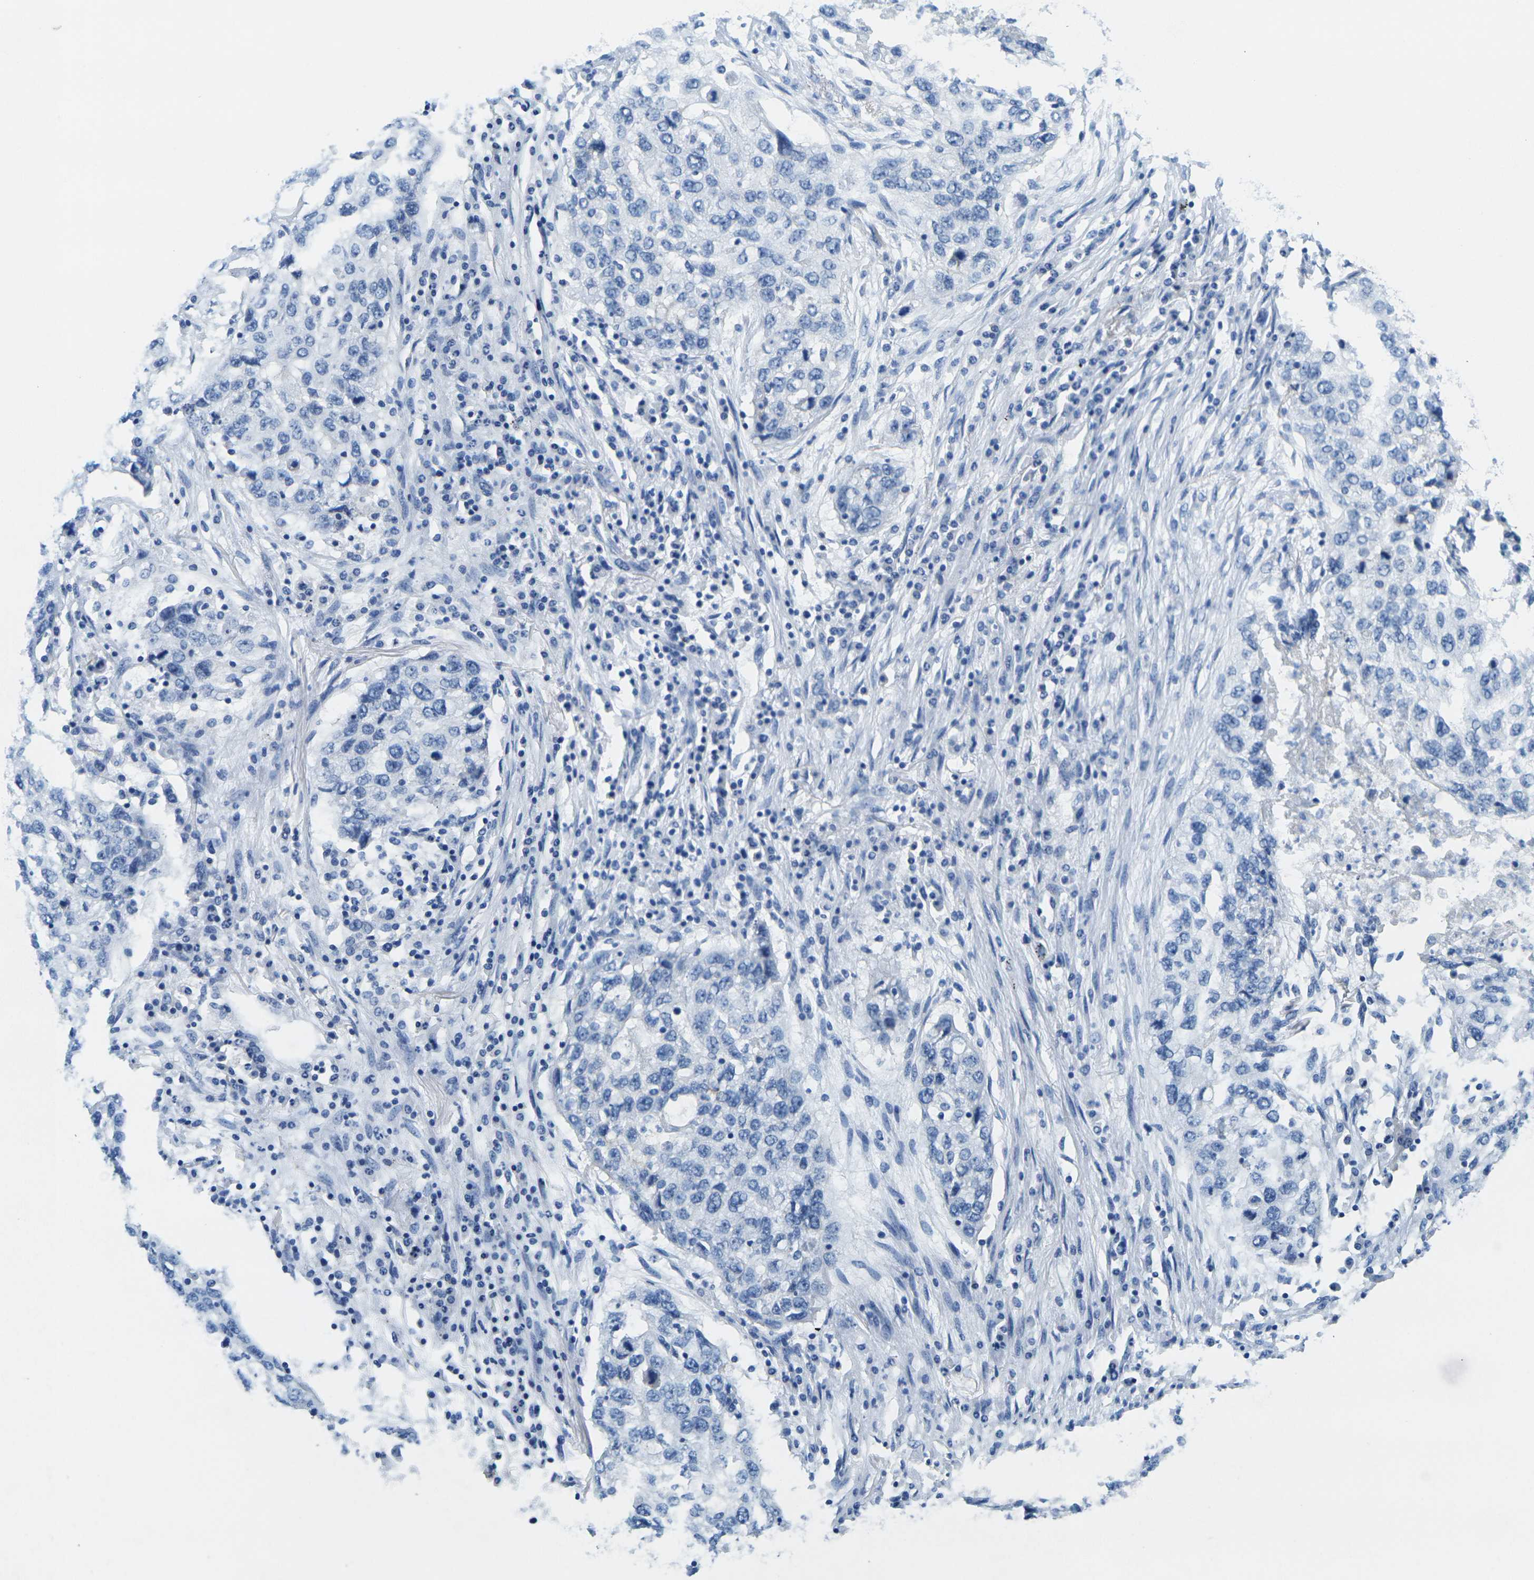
{"staining": {"intensity": "negative", "quantity": "none", "location": "none"}, "tissue": "lung cancer", "cell_type": "Tumor cells", "image_type": "cancer", "snomed": [{"axis": "morphology", "description": "Squamous cell carcinoma, NOS"}, {"axis": "topography", "description": "Lung"}], "caption": "Immunohistochemical staining of human lung cancer (squamous cell carcinoma) exhibits no significant positivity in tumor cells. (Brightfield microscopy of DAB (3,3'-diaminobenzidine) immunohistochemistry (IHC) at high magnification).", "gene": "FAM3D", "patient": {"sex": "female", "age": 63}}